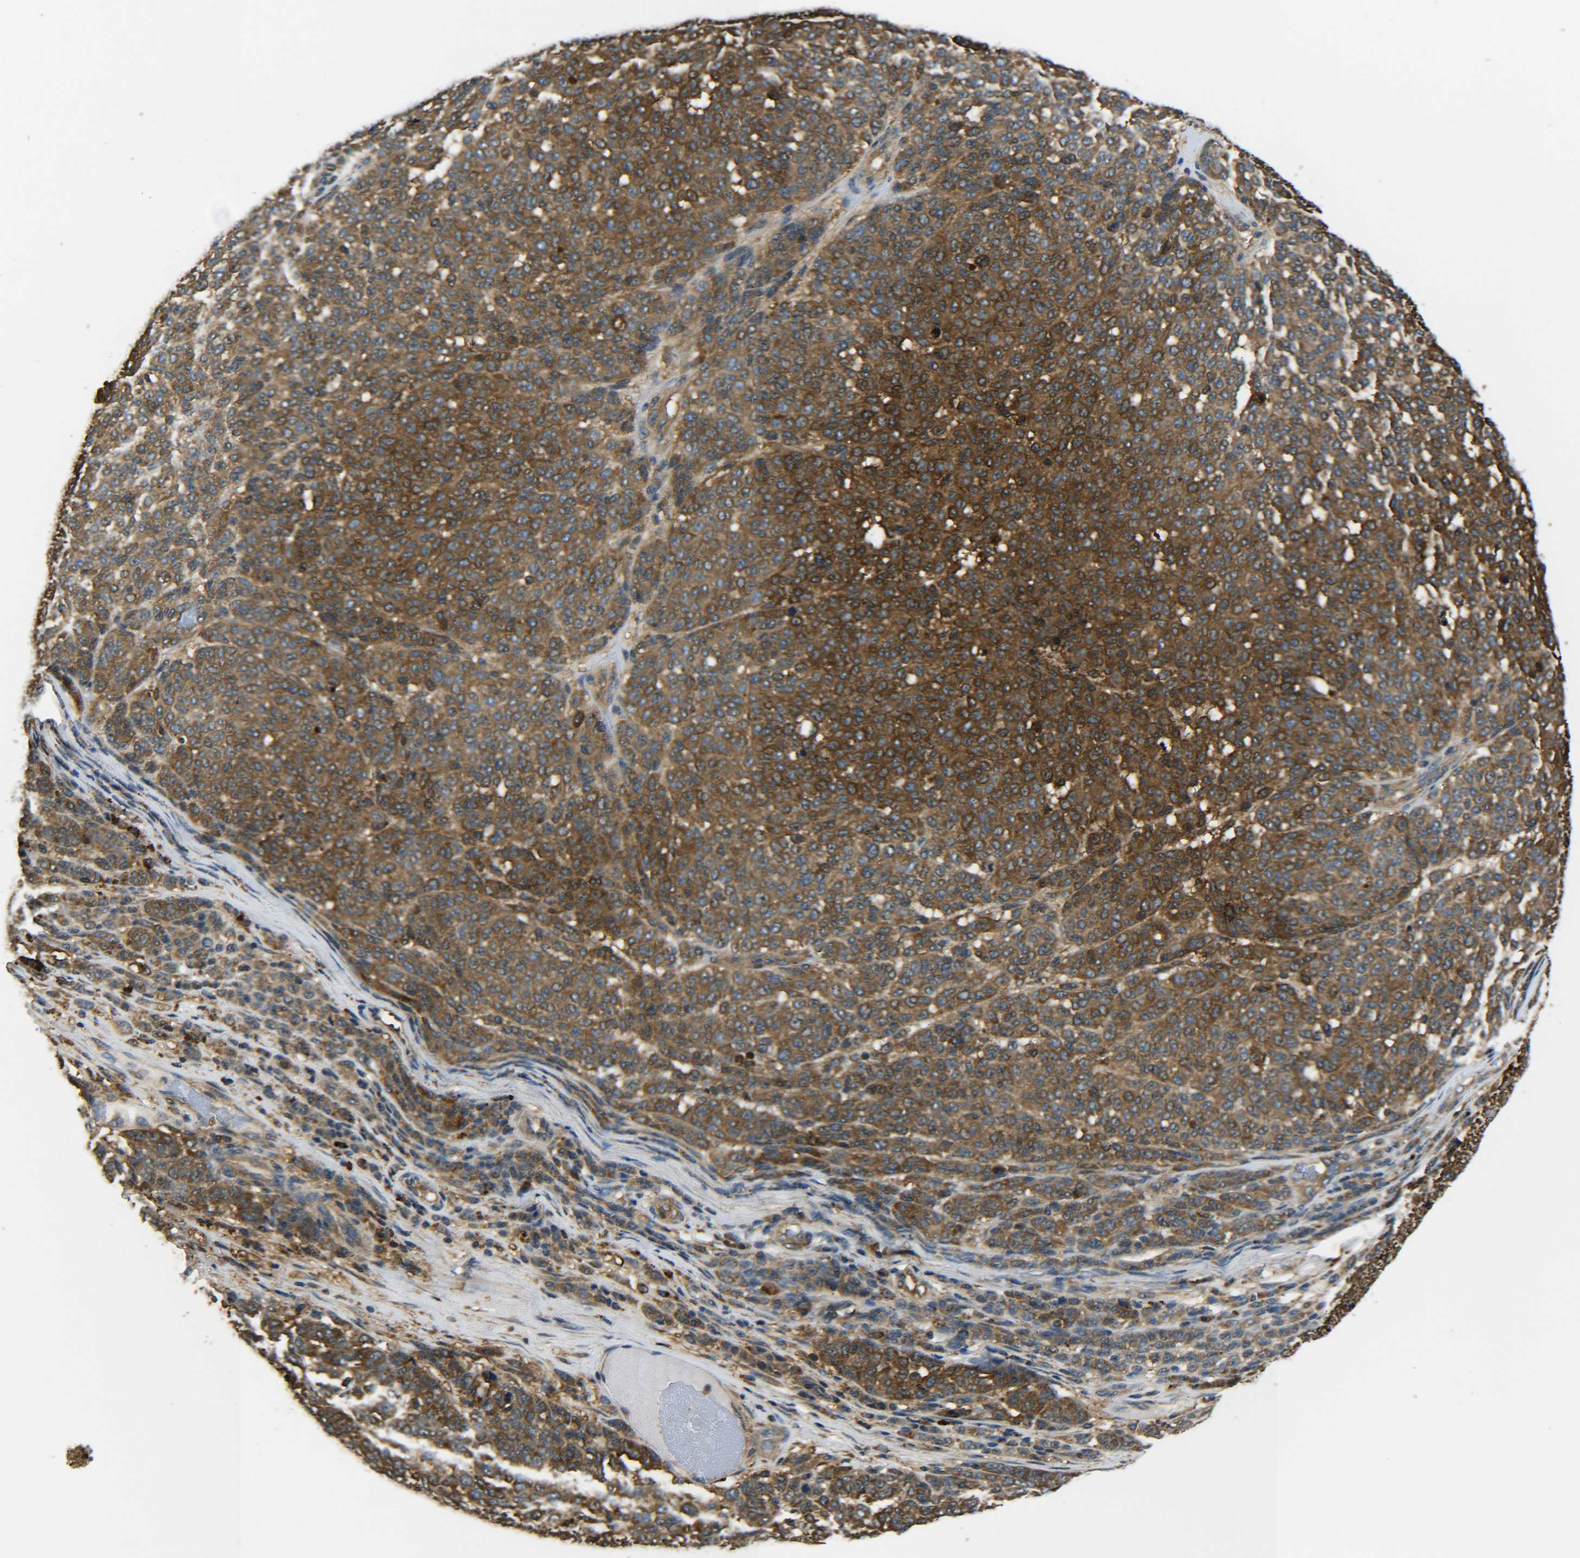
{"staining": {"intensity": "strong", "quantity": ">75%", "location": "cytoplasmic/membranous"}, "tissue": "melanoma", "cell_type": "Tumor cells", "image_type": "cancer", "snomed": [{"axis": "morphology", "description": "Malignant melanoma, NOS"}, {"axis": "topography", "description": "Skin"}], "caption": "Strong cytoplasmic/membranous protein expression is present in about >75% of tumor cells in malignant melanoma.", "gene": "PREB", "patient": {"sex": "male", "age": 59}}